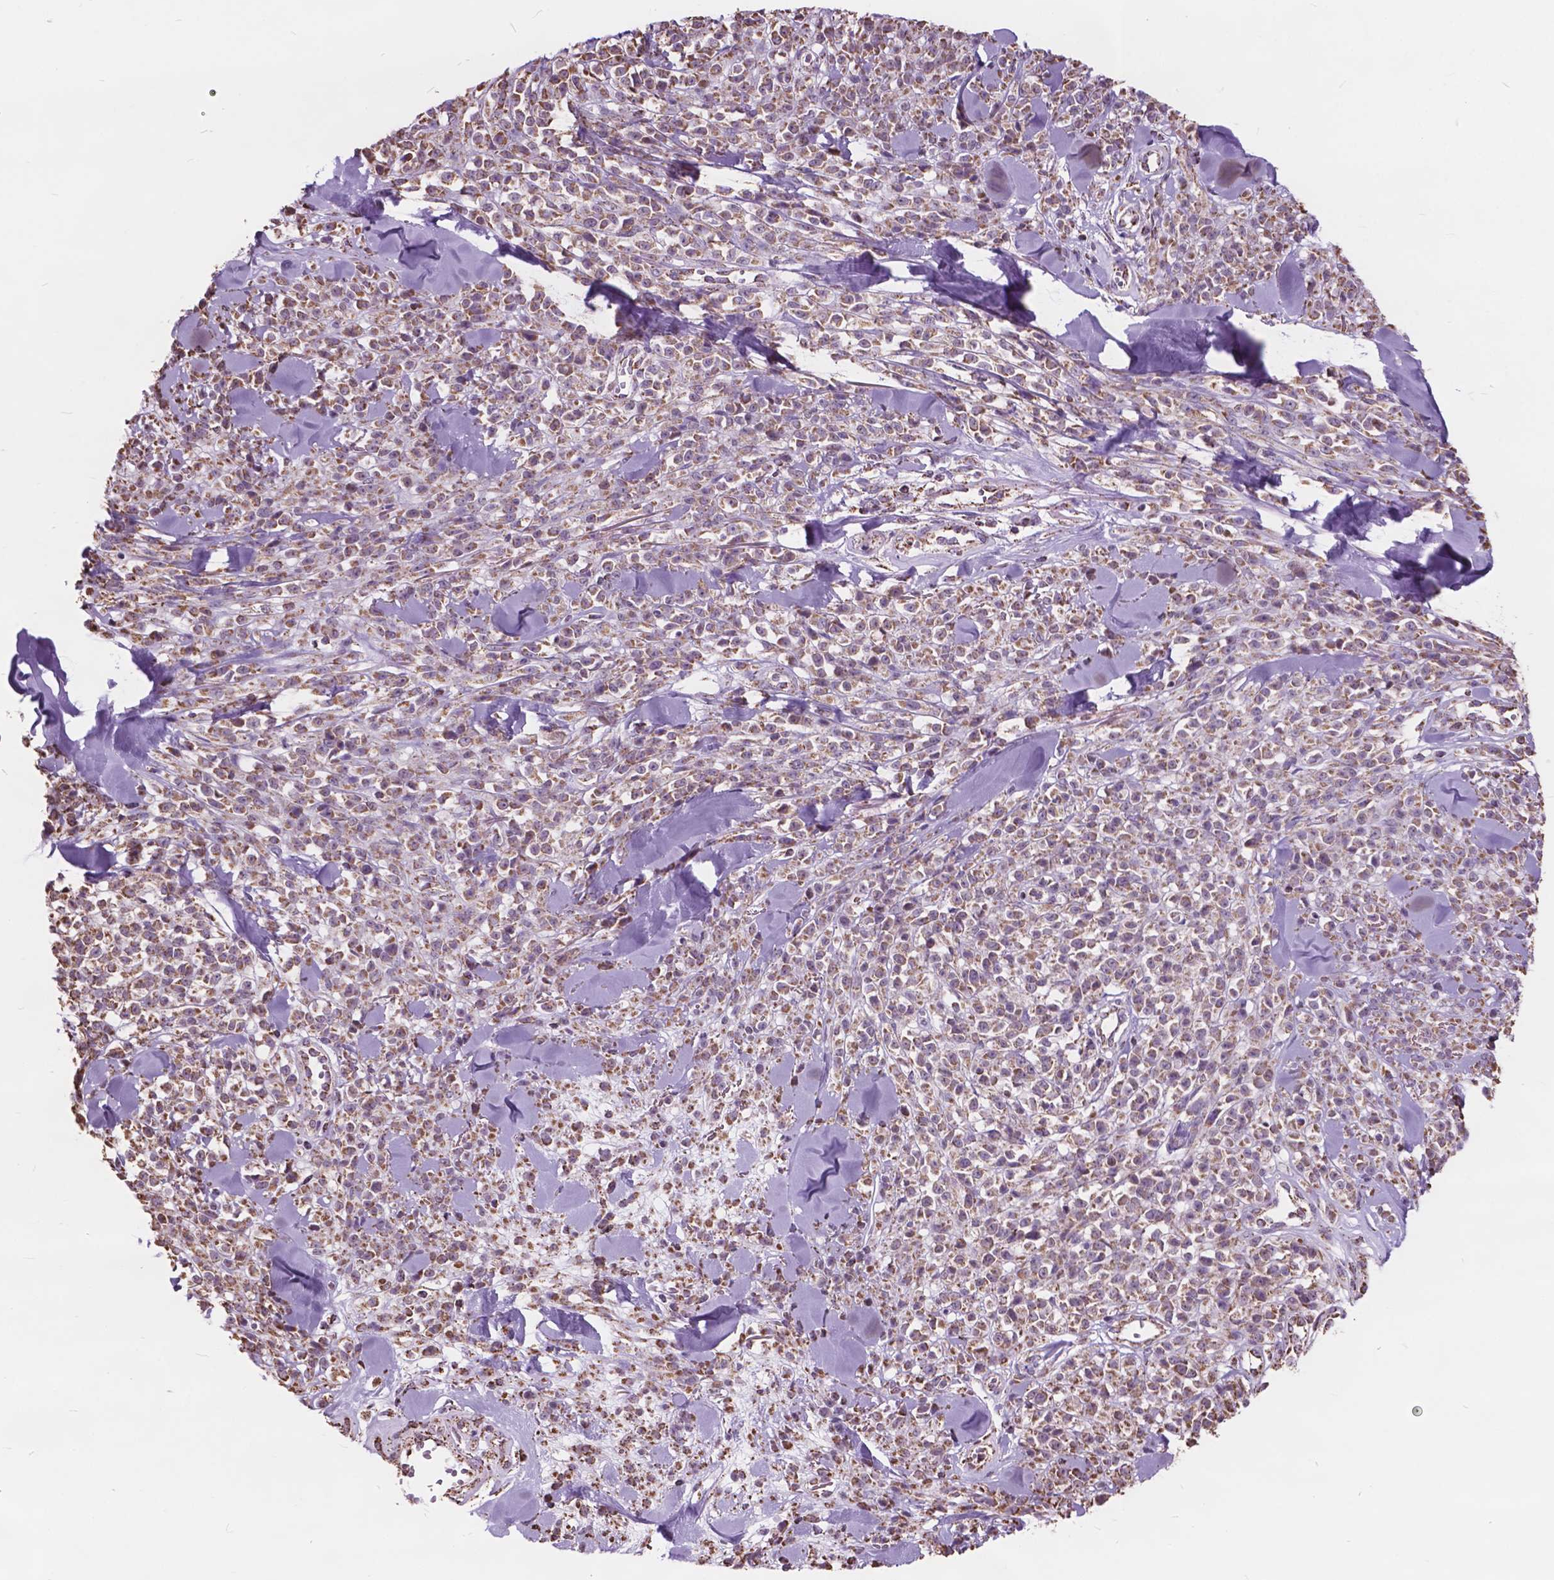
{"staining": {"intensity": "weak", "quantity": ">75%", "location": "cytoplasmic/membranous"}, "tissue": "melanoma", "cell_type": "Tumor cells", "image_type": "cancer", "snomed": [{"axis": "morphology", "description": "Malignant melanoma, NOS"}, {"axis": "topography", "description": "Skin"}, {"axis": "topography", "description": "Skin of trunk"}], "caption": "Protein expression analysis of human malignant melanoma reveals weak cytoplasmic/membranous positivity in about >75% of tumor cells.", "gene": "SCOC", "patient": {"sex": "male", "age": 74}}